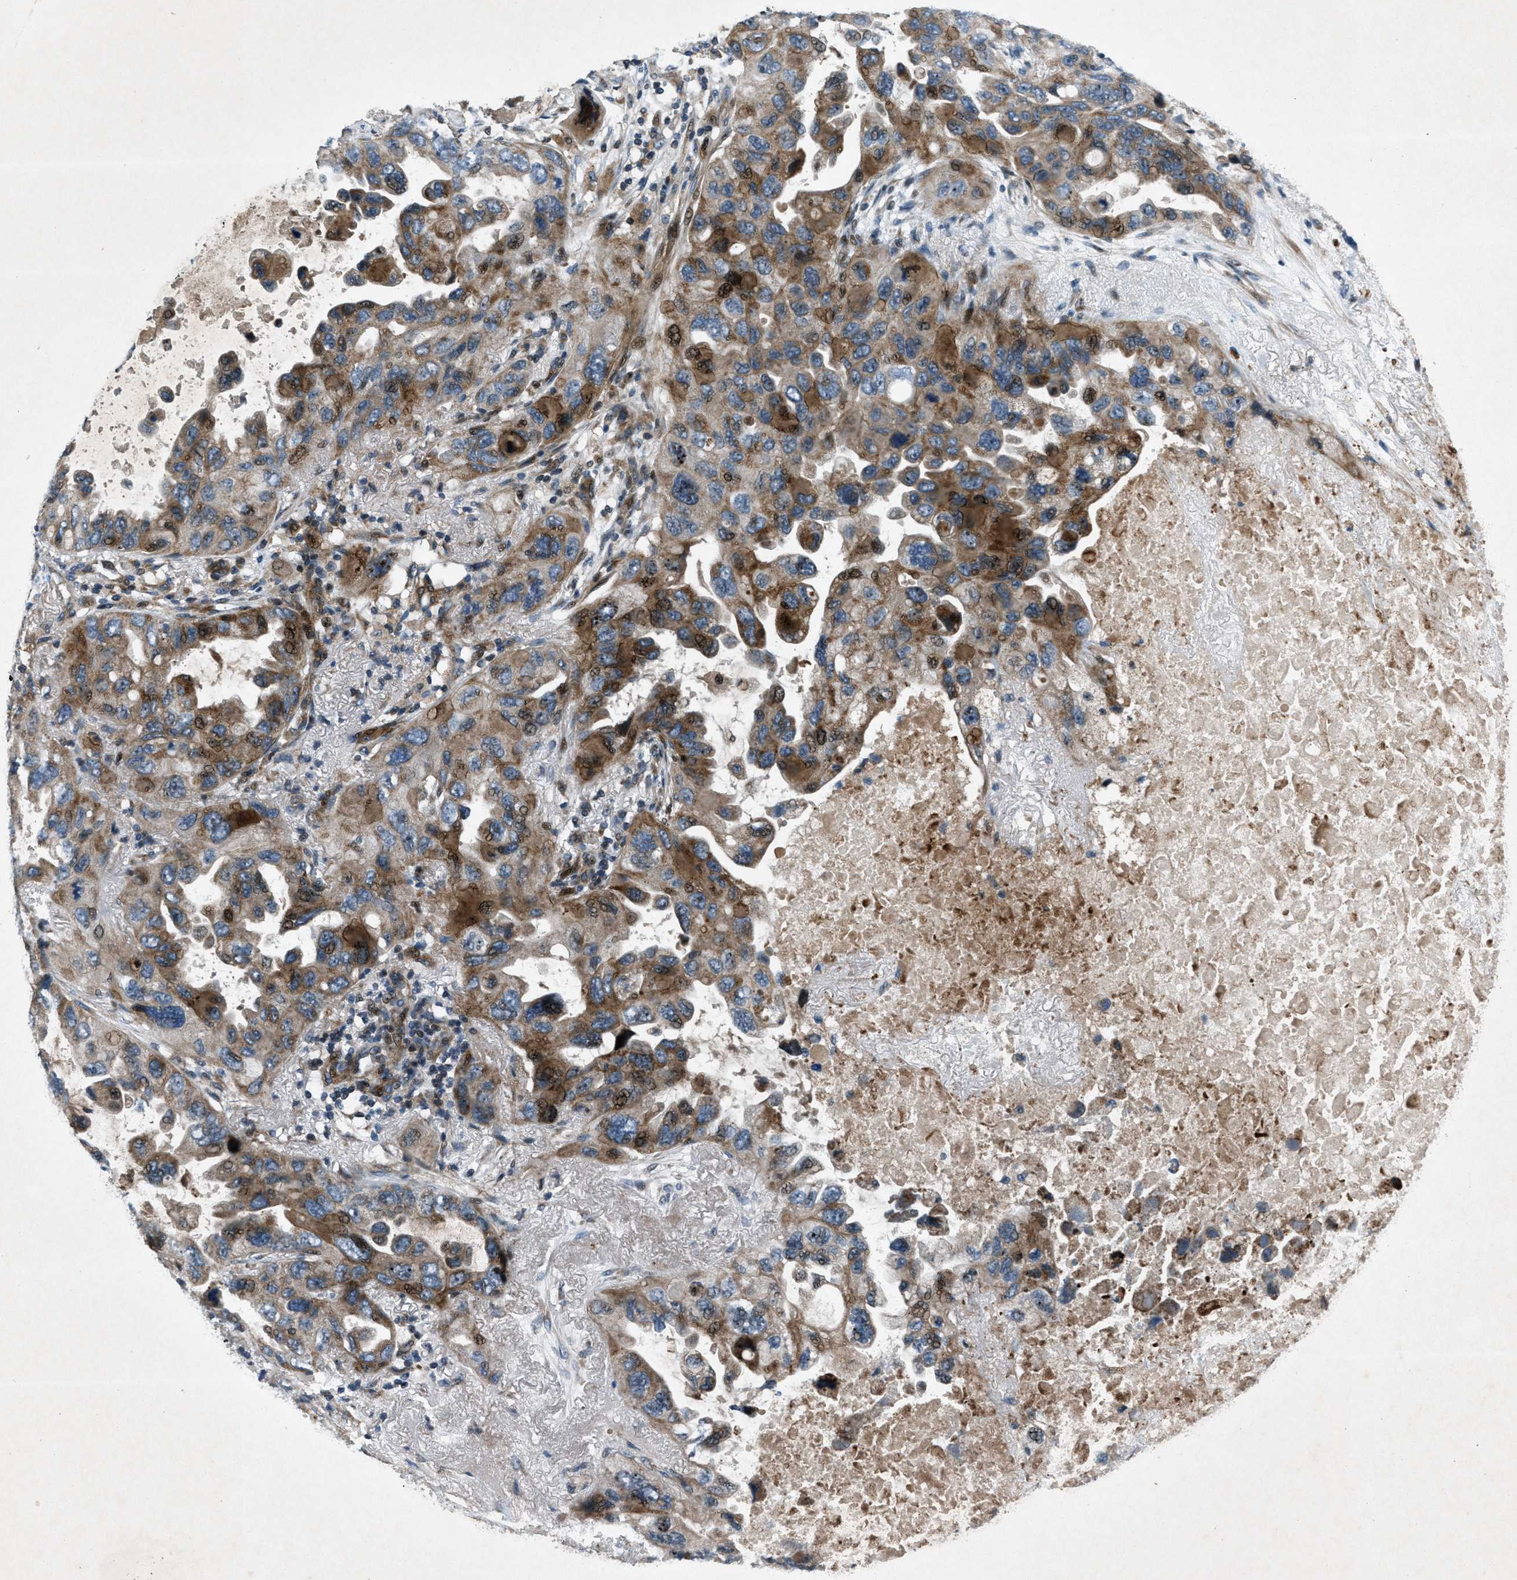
{"staining": {"intensity": "moderate", "quantity": ">75%", "location": "cytoplasmic/membranous,nuclear"}, "tissue": "lung cancer", "cell_type": "Tumor cells", "image_type": "cancer", "snomed": [{"axis": "morphology", "description": "Squamous cell carcinoma, NOS"}, {"axis": "topography", "description": "Lung"}], "caption": "There is medium levels of moderate cytoplasmic/membranous and nuclear positivity in tumor cells of lung cancer, as demonstrated by immunohistochemical staining (brown color).", "gene": "CLEC2D", "patient": {"sex": "female", "age": 73}}